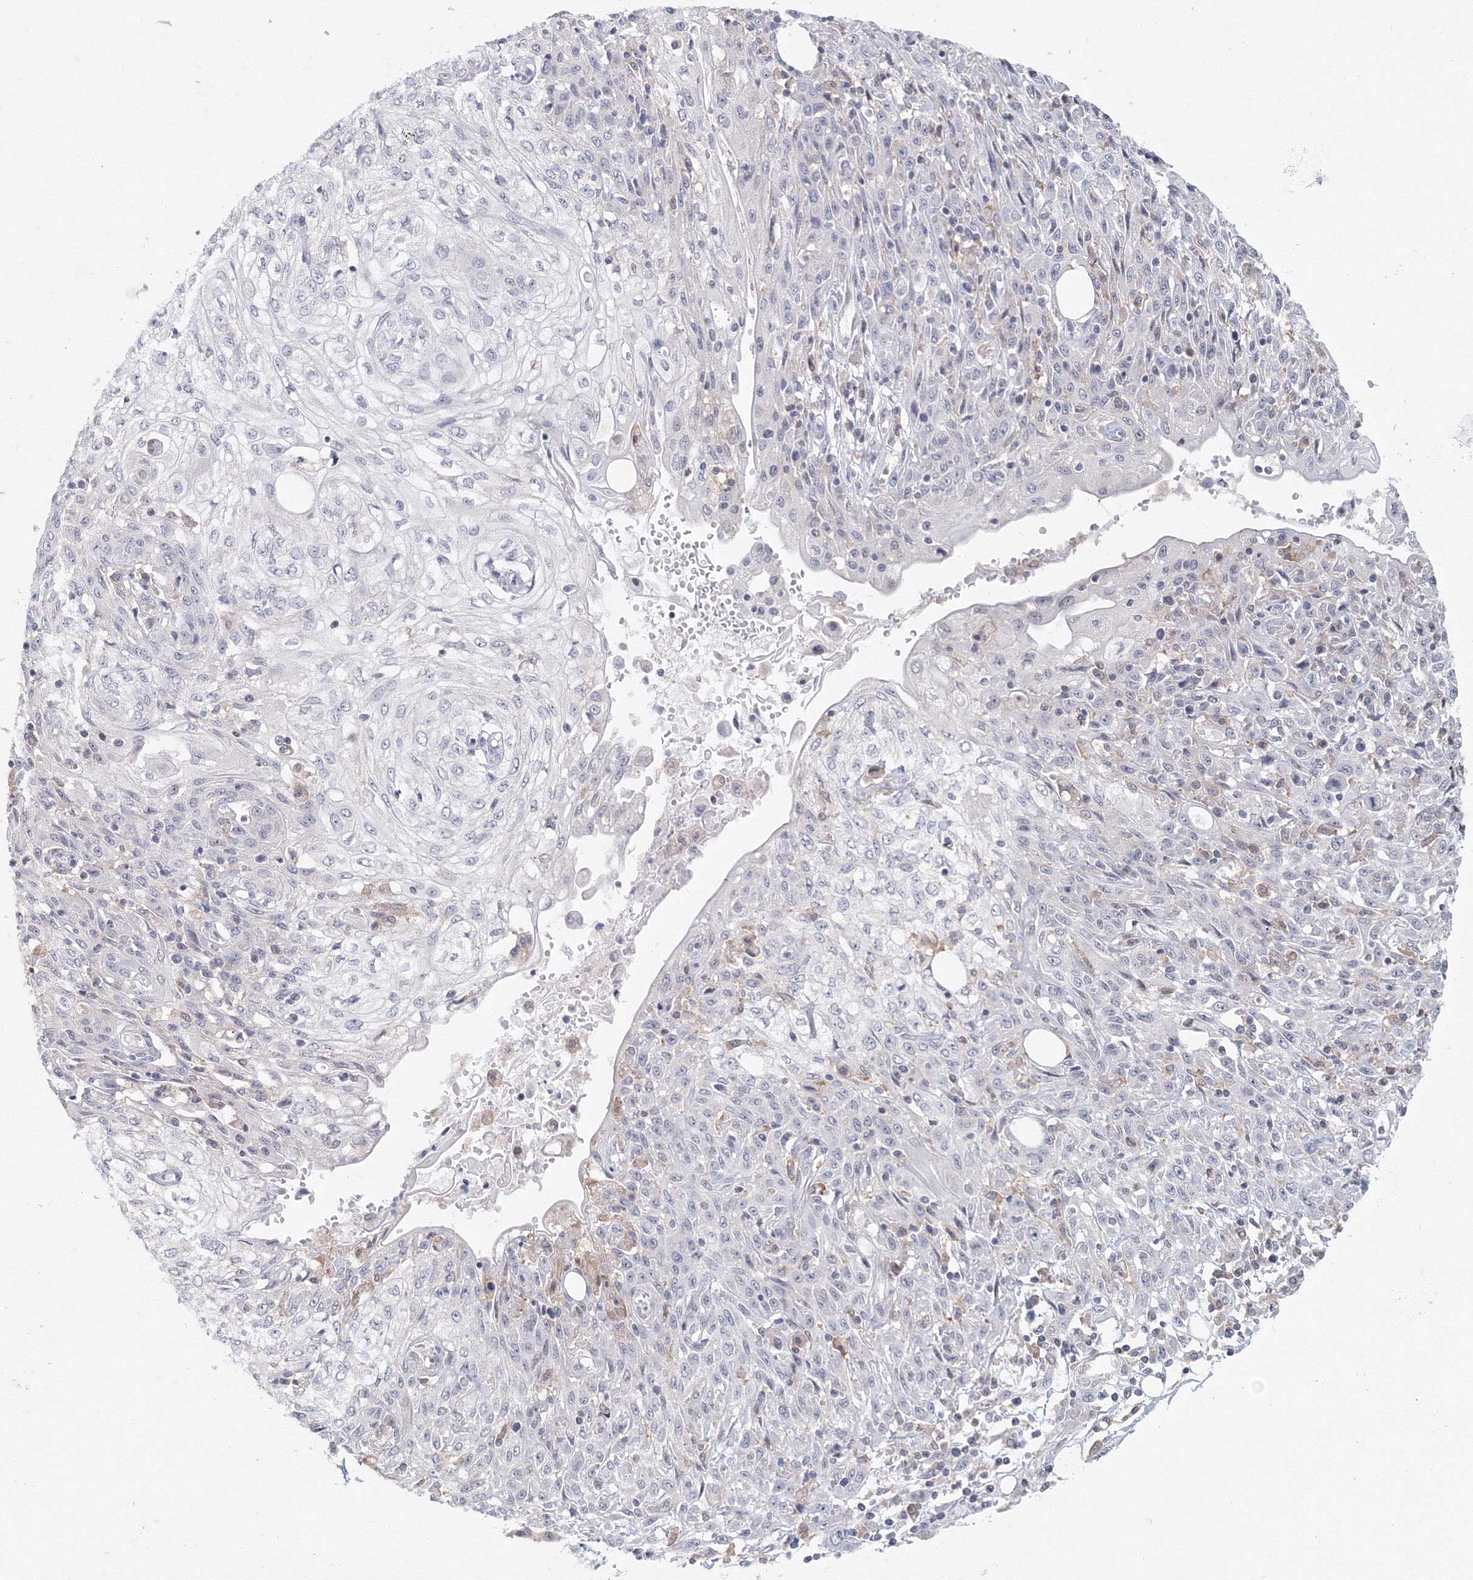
{"staining": {"intensity": "negative", "quantity": "none", "location": "none"}, "tissue": "skin cancer", "cell_type": "Tumor cells", "image_type": "cancer", "snomed": [{"axis": "morphology", "description": "Squamous cell carcinoma, NOS"}, {"axis": "morphology", "description": "Squamous cell carcinoma, metastatic, NOS"}, {"axis": "topography", "description": "Skin"}, {"axis": "topography", "description": "Lymph node"}], "caption": "High power microscopy histopathology image of an immunohistochemistry (IHC) histopathology image of skin squamous cell carcinoma, revealing no significant staining in tumor cells.", "gene": "SLC7A7", "patient": {"sex": "male", "age": 75}}